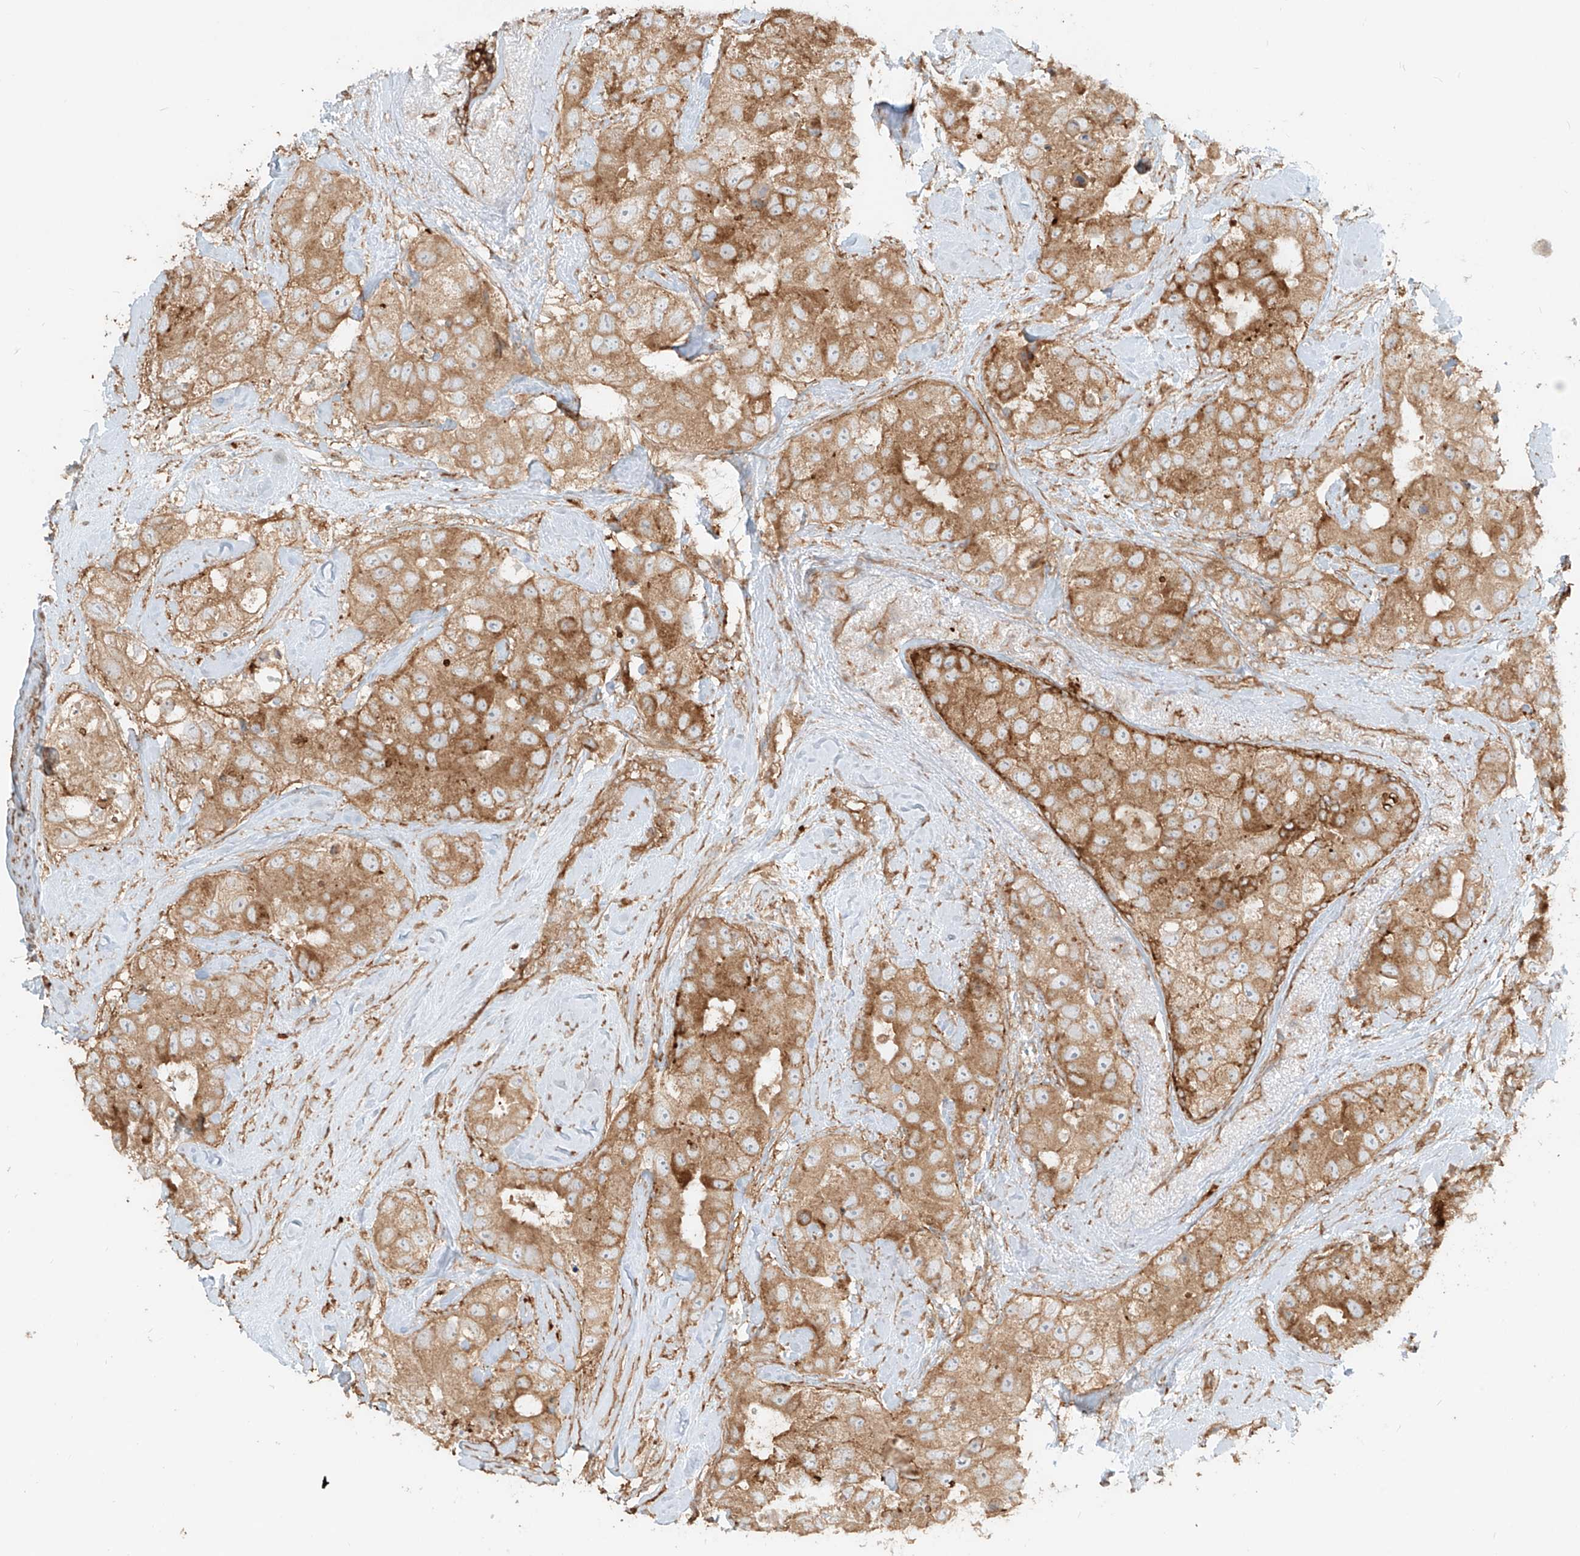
{"staining": {"intensity": "moderate", "quantity": ">75%", "location": "cytoplasmic/membranous"}, "tissue": "breast cancer", "cell_type": "Tumor cells", "image_type": "cancer", "snomed": [{"axis": "morphology", "description": "Duct carcinoma"}, {"axis": "topography", "description": "Breast"}], "caption": "About >75% of tumor cells in human breast cancer (intraductal carcinoma) reveal moderate cytoplasmic/membranous protein expression as visualized by brown immunohistochemical staining.", "gene": "CCDC115", "patient": {"sex": "female", "age": 62}}